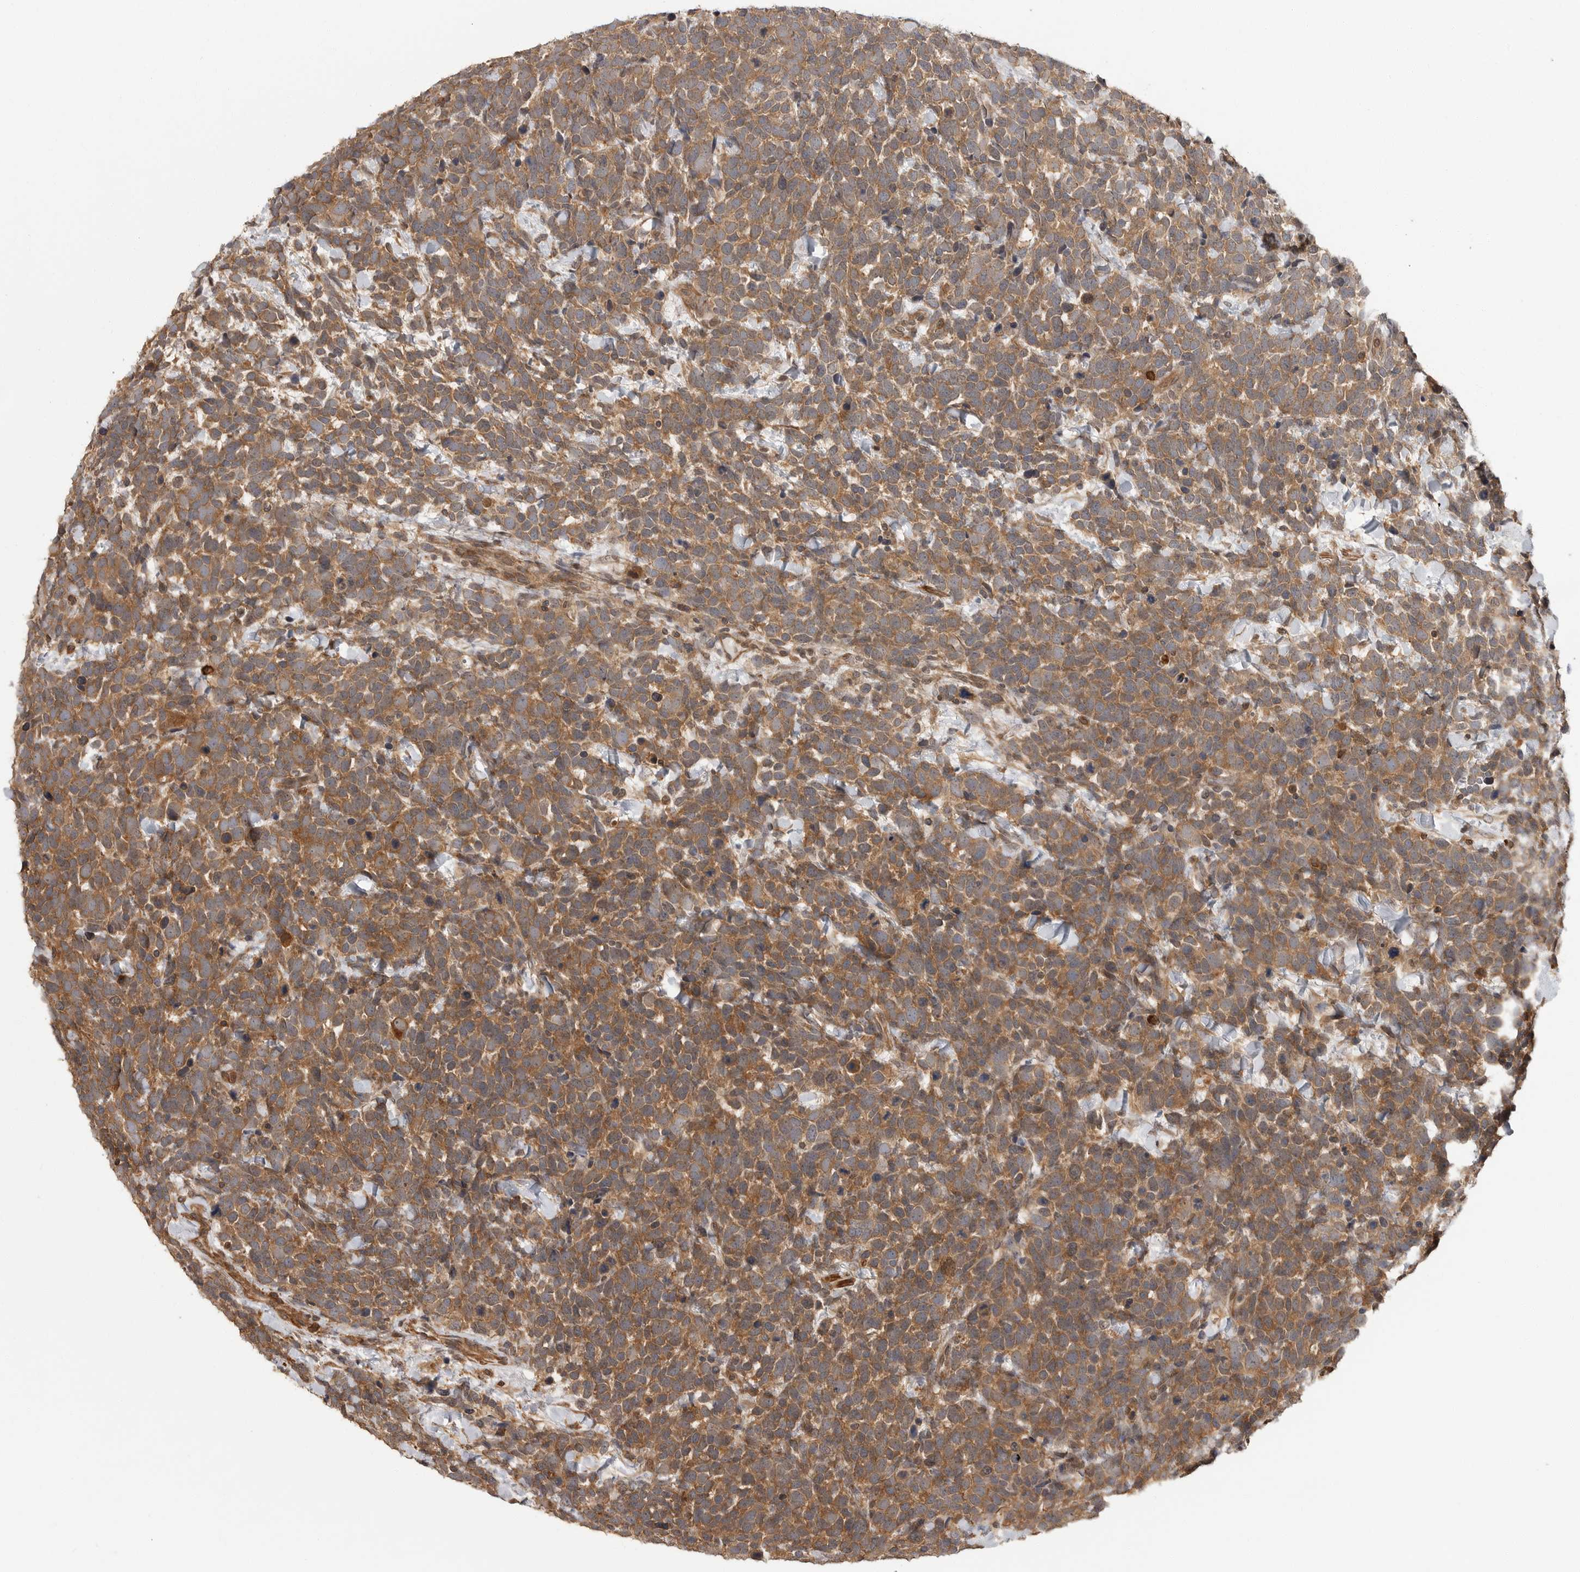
{"staining": {"intensity": "moderate", "quantity": ">75%", "location": "cytoplasmic/membranous"}, "tissue": "urothelial cancer", "cell_type": "Tumor cells", "image_type": "cancer", "snomed": [{"axis": "morphology", "description": "Urothelial carcinoma, High grade"}, {"axis": "topography", "description": "Urinary bladder"}], "caption": "Urothelial cancer tissue reveals moderate cytoplasmic/membranous positivity in about >75% of tumor cells The staining is performed using DAB brown chromogen to label protein expression. The nuclei are counter-stained blue using hematoxylin.", "gene": "ERN1", "patient": {"sex": "female", "age": 82}}